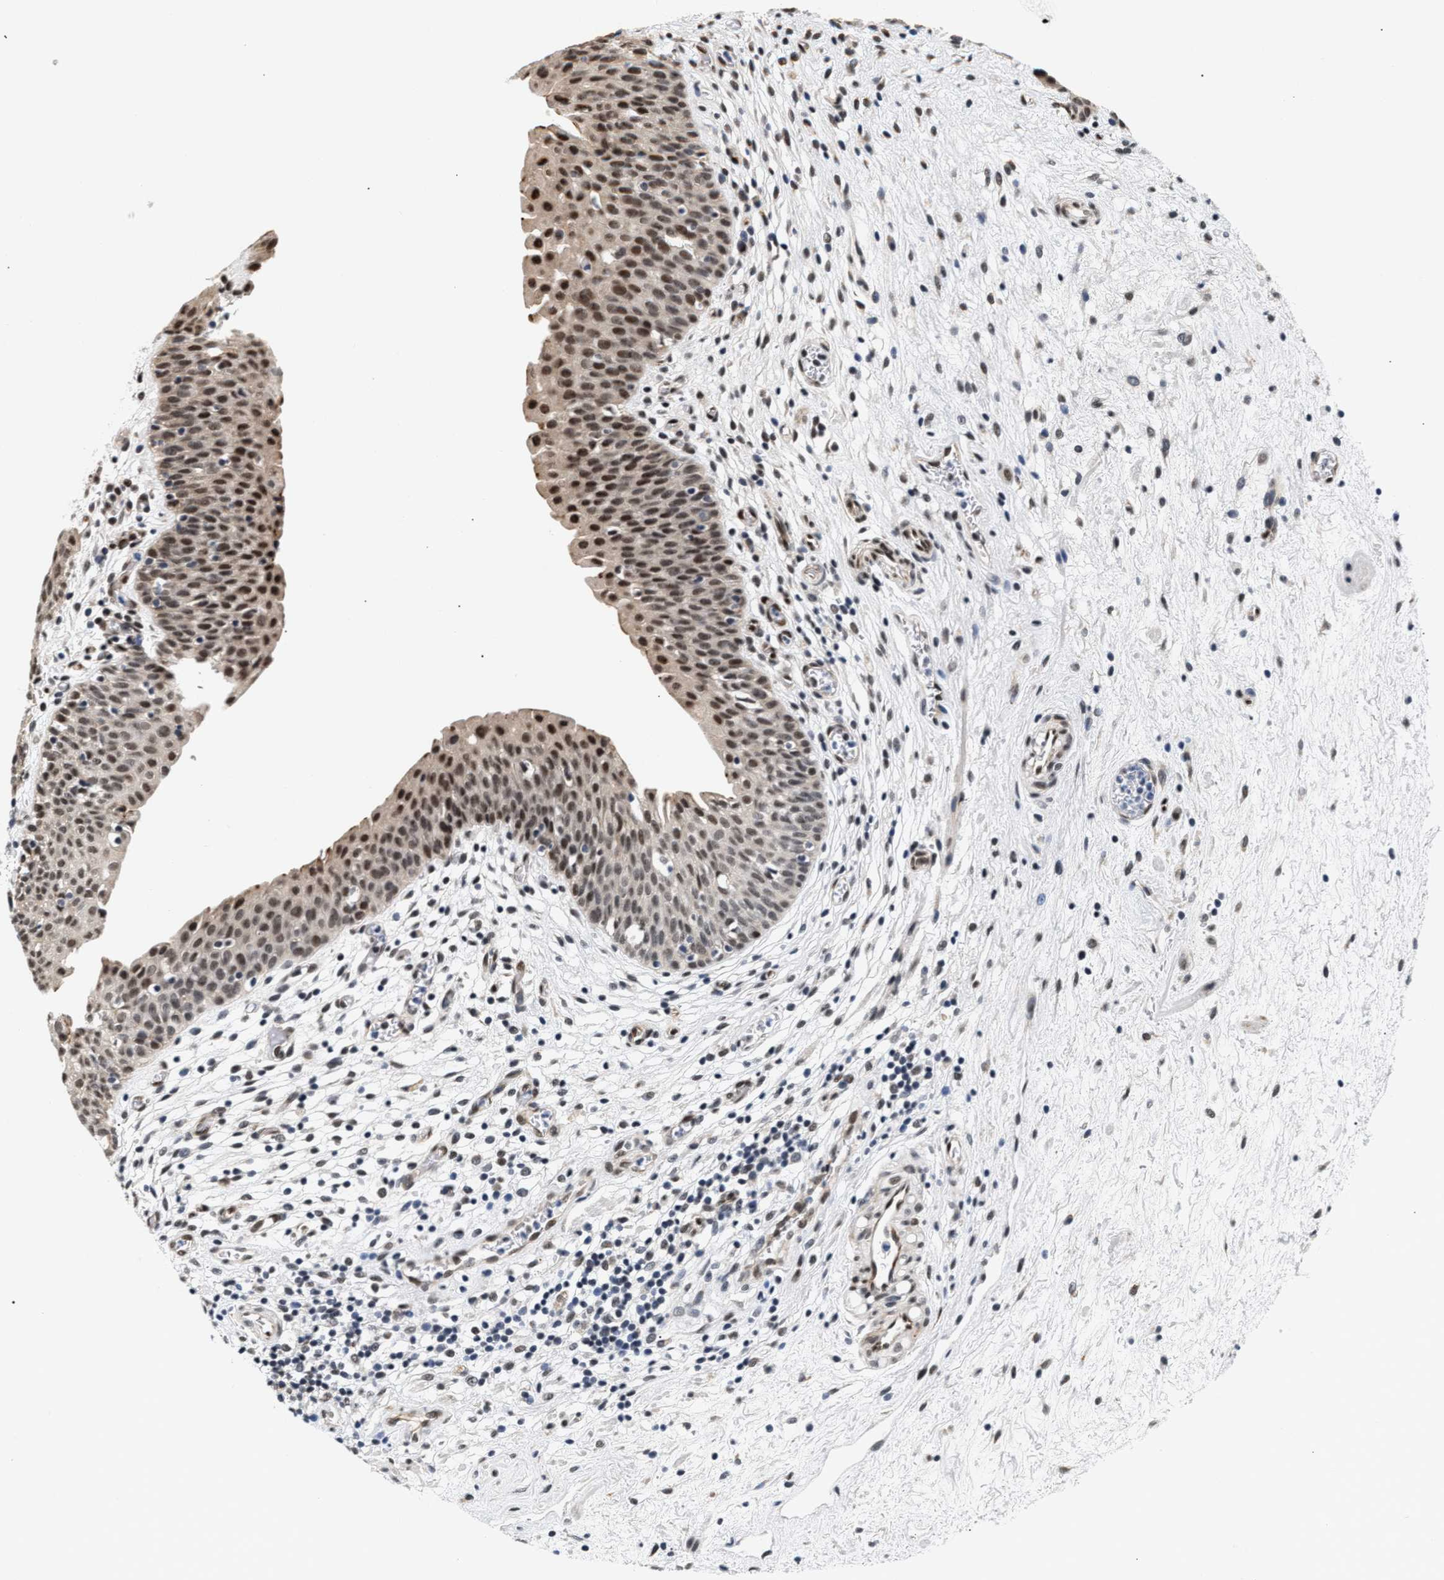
{"staining": {"intensity": "moderate", "quantity": ">75%", "location": "nuclear"}, "tissue": "urinary bladder", "cell_type": "Urothelial cells", "image_type": "normal", "snomed": [{"axis": "morphology", "description": "Normal tissue, NOS"}, {"axis": "topography", "description": "Urinary bladder"}], "caption": "About >75% of urothelial cells in unremarkable human urinary bladder demonstrate moderate nuclear protein staining as visualized by brown immunohistochemical staining.", "gene": "THOC1", "patient": {"sex": "male", "age": 37}}